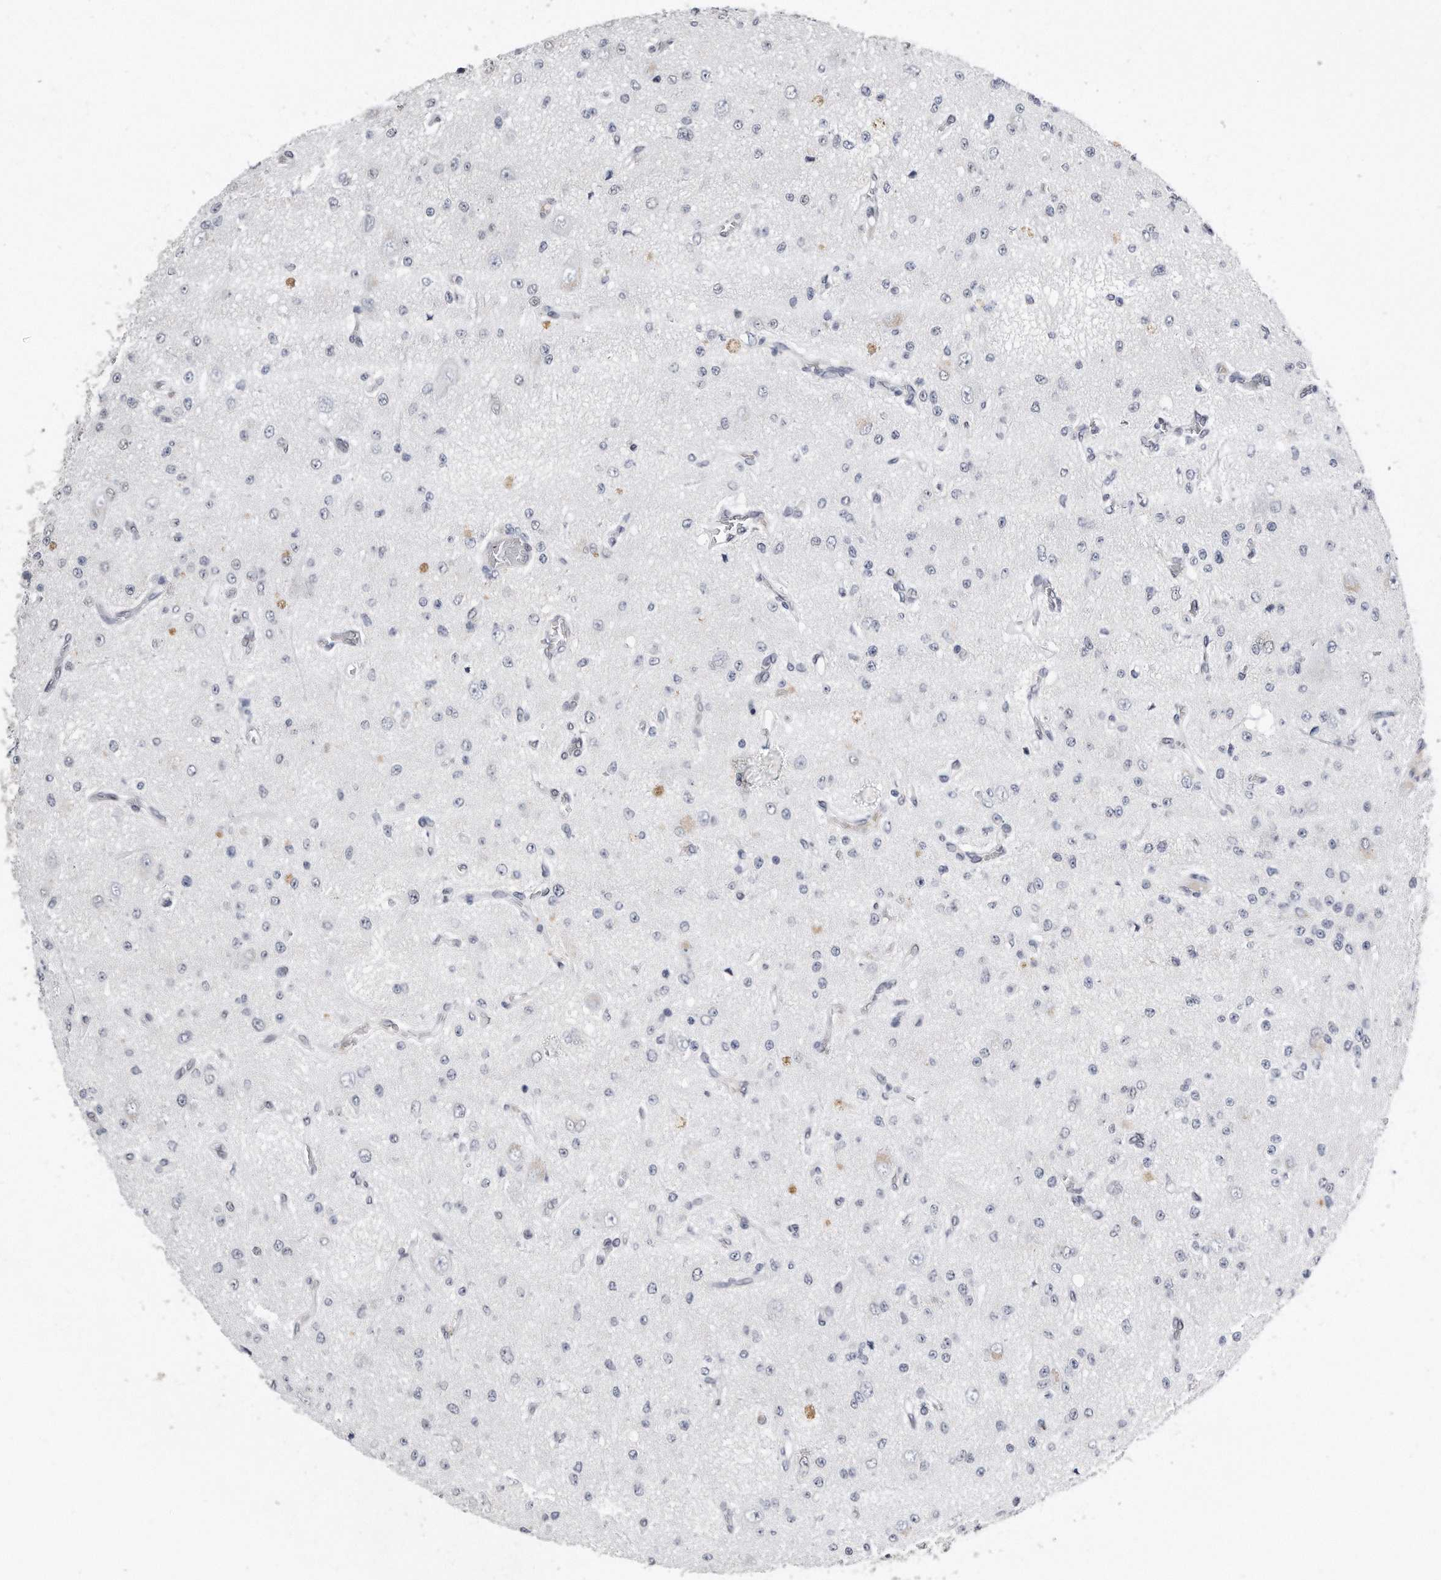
{"staining": {"intensity": "negative", "quantity": "none", "location": "none"}, "tissue": "glioma", "cell_type": "Tumor cells", "image_type": "cancer", "snomed": [{"axis": "morphology", "description": "Glioma, malignant, Low grade"}, {"axis": "topography", "description": "Brain"}], "caption": "This histopathology image is of glioma stained with IHC to label a protein in brown with the nuclei are counter-stained blue. There is no expression in tumor cells. (Immunohistochemistry (ihc), brightfield microscopy, high magnification).", "gene": "CTBP2", "patient": {"sex": "male", "age": 38}}